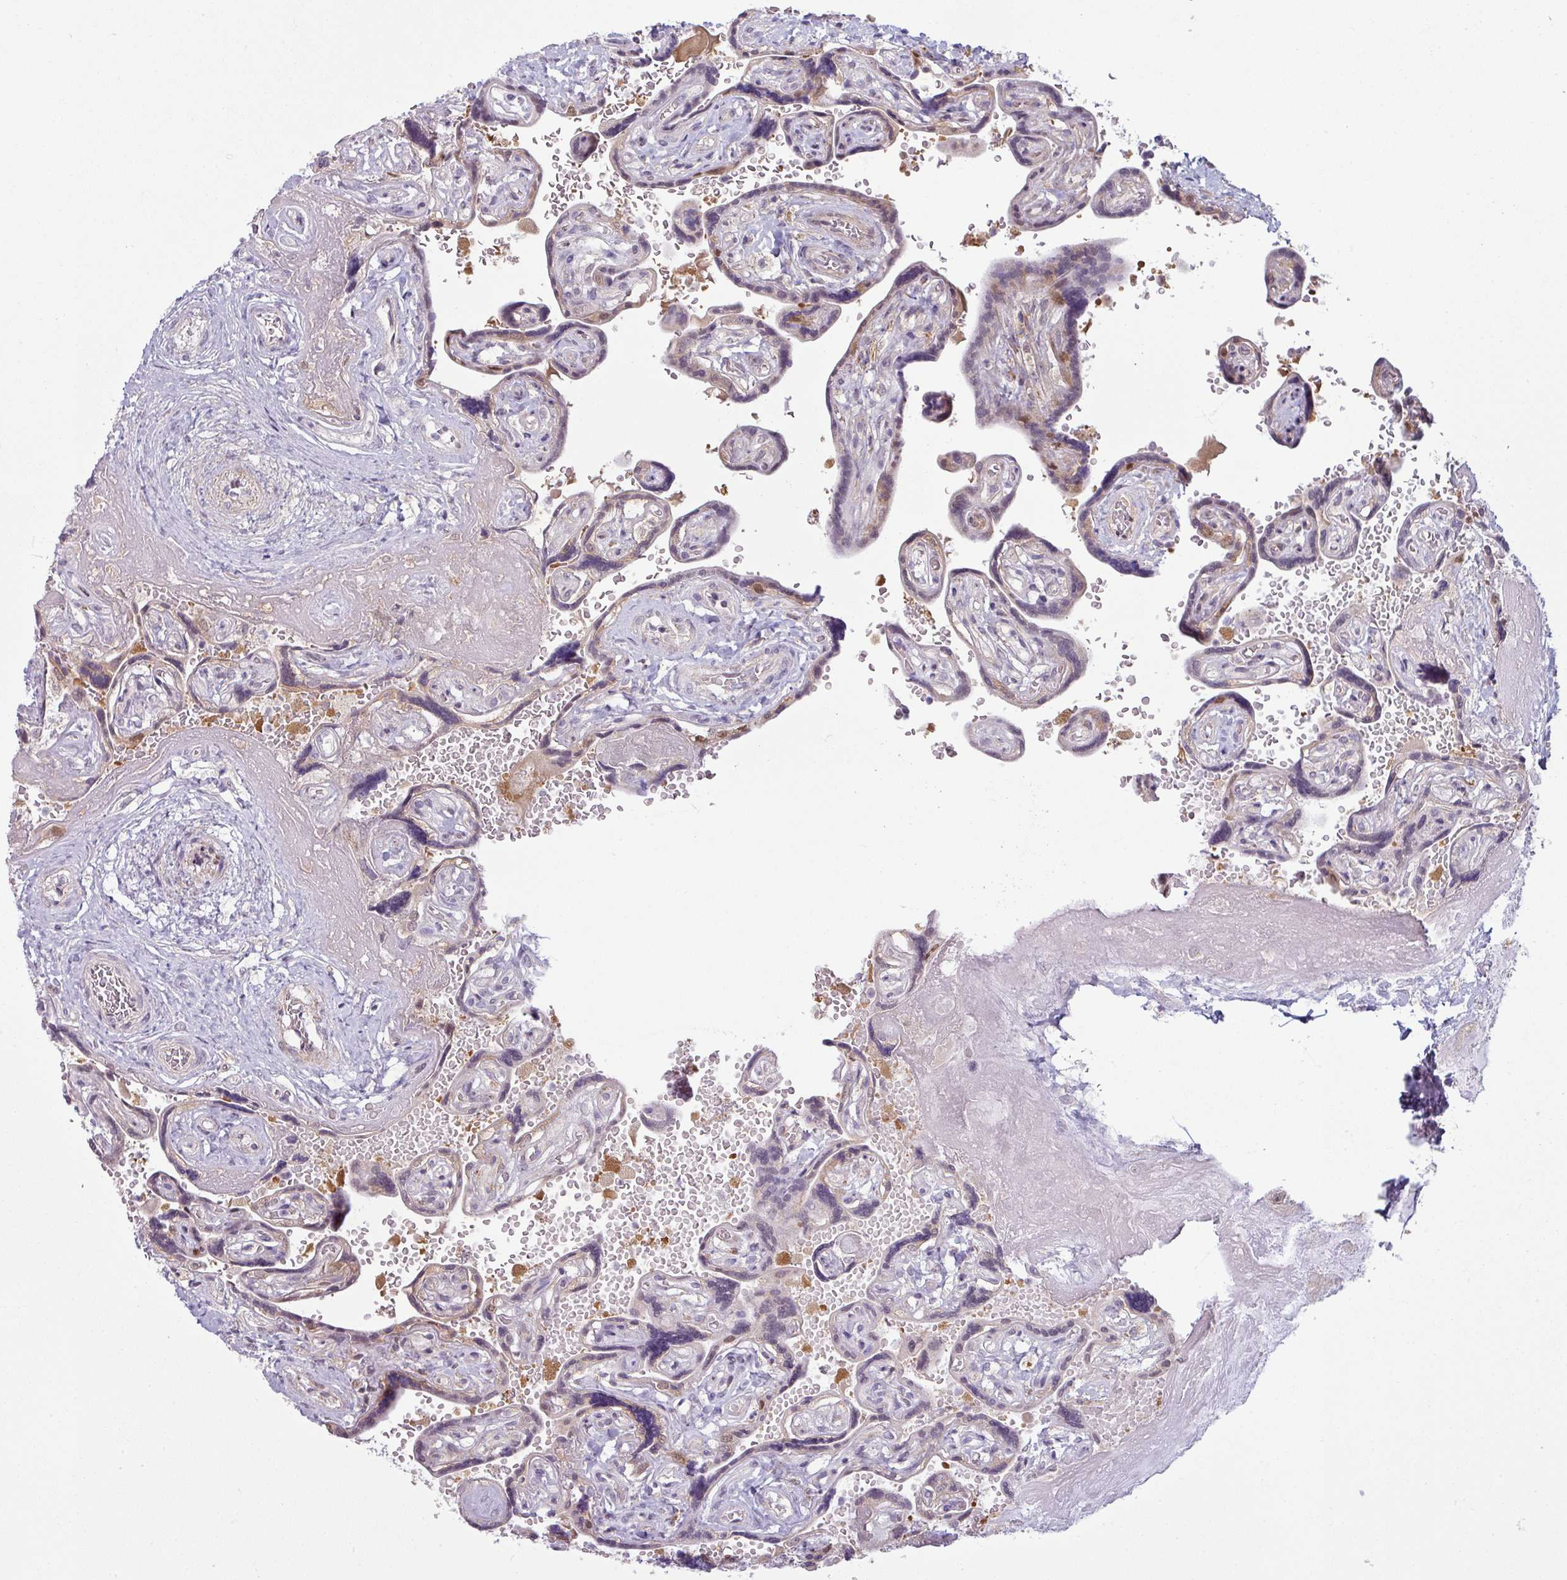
{"staining": {"intensity": "weak", "quantity": "25%-75%", "location": "cytoplasmic/membranous,nuclear"}, "tissue": "placenta", "cell_type": "Trophoblastic cells", "image_type": "normal", "snomed": [{"axis": "morphology", "description": "Normal tissue, NOS"}, {"axis": "topography", "description": "Placenta"}], "caption": "IHC histopathology image of unremarkable human placenta stained for a protein (brown), which shows low levels of weak cytoplasmic/membranous,nuclear positivity in approximately 25%-75% of trophoblastic cells.", "gene": "CCDC144A", "patient": {"sex": "female", "age": 32}}